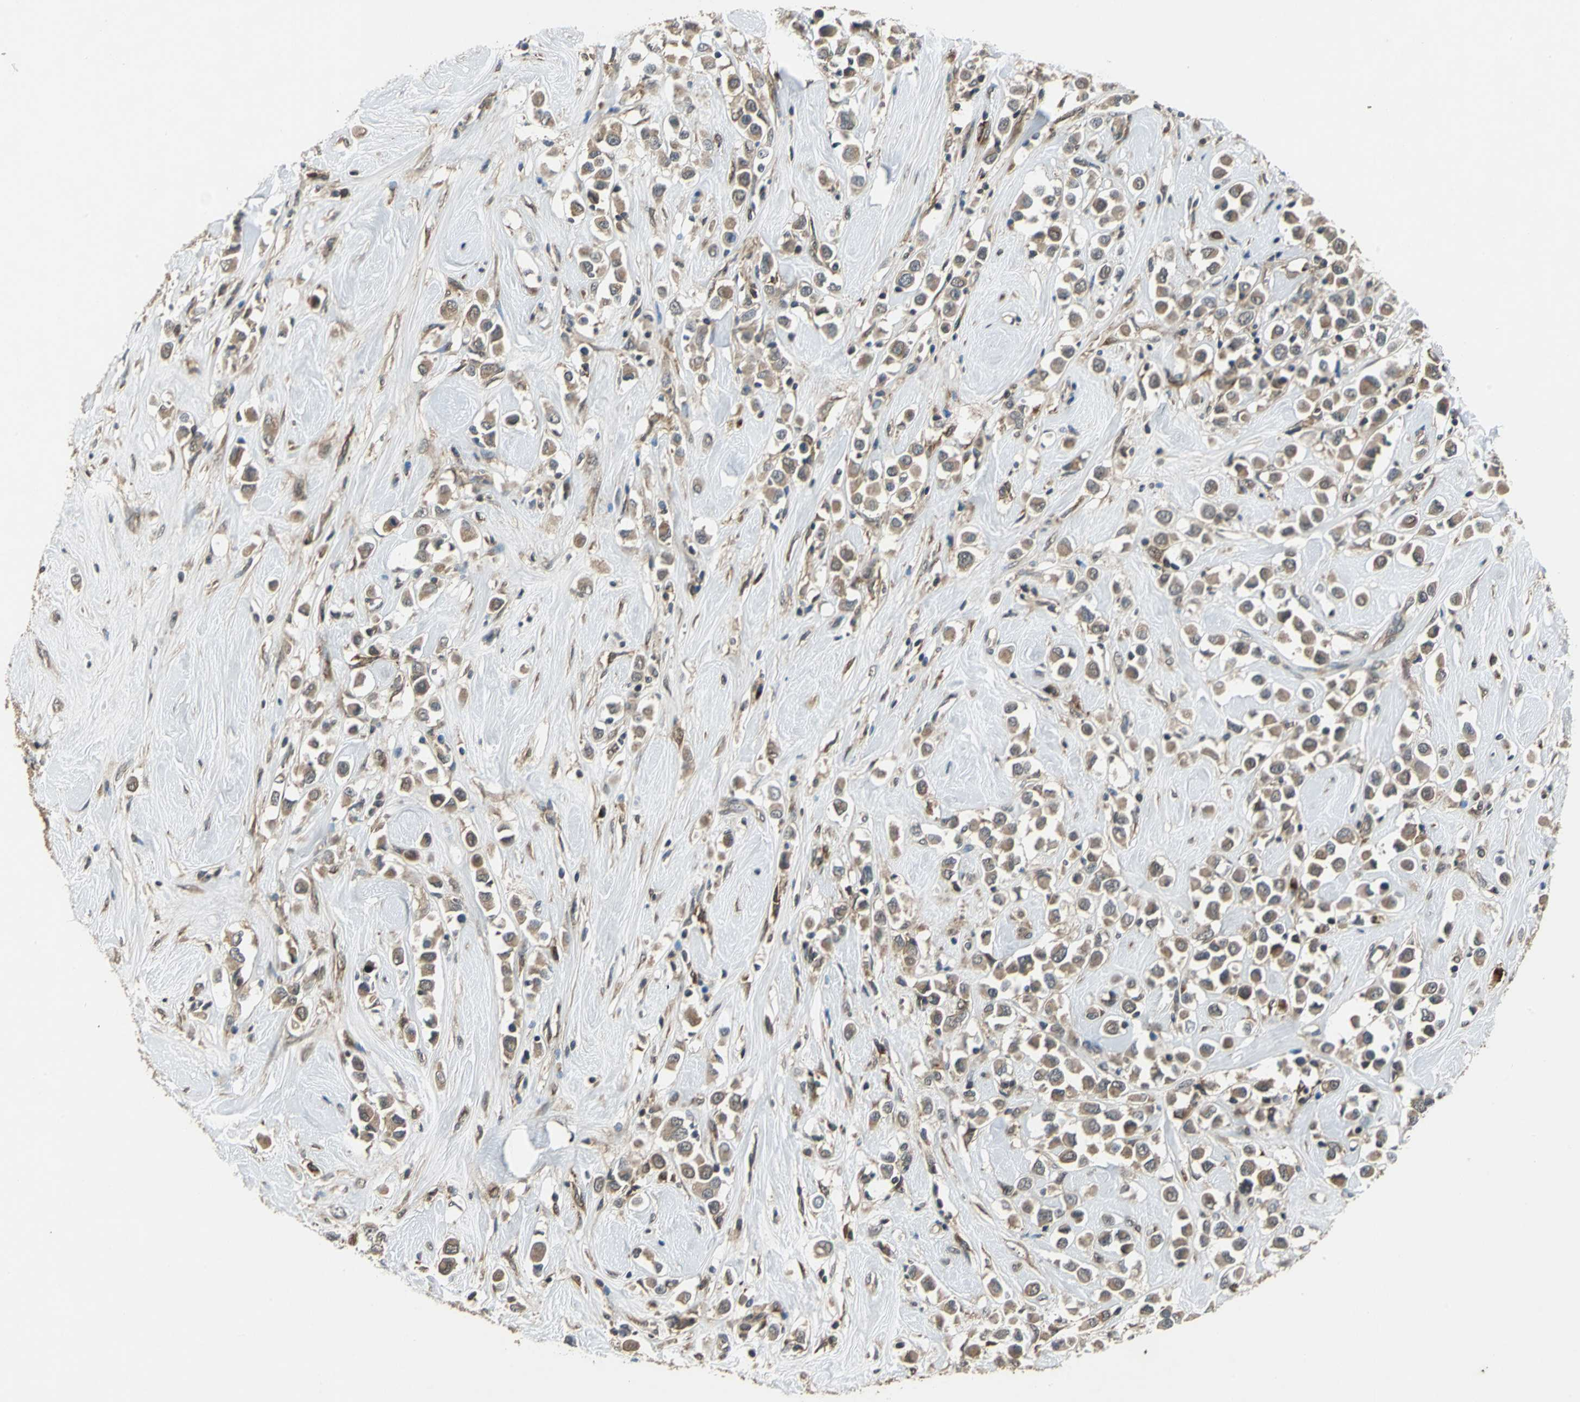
{"staining": {"intensity": "moderate", "quantity": ">75%", "location": "cytoplasmic/membranous"}, "tissue": "breast cancer", "cell_type": "Tumor cells", "image_type": "cancer", "snomed": [{"axis": "morphology", "description": "Duct carcinoma"}, {"axis": "topography", "description": "Breast"}], "caption": "Protein staining of invasive ductal carcinoma (breast) tissue demonstrates moderate cytoplasmic/membranous positivity in about >75% of tumor cells. (DAB (3,3'-diaminobenzidine) = brown stain, brightfield microscopy at high magnification).", "gene": "NFKBIE", "patient": {"sex": "female", "age": 61}}